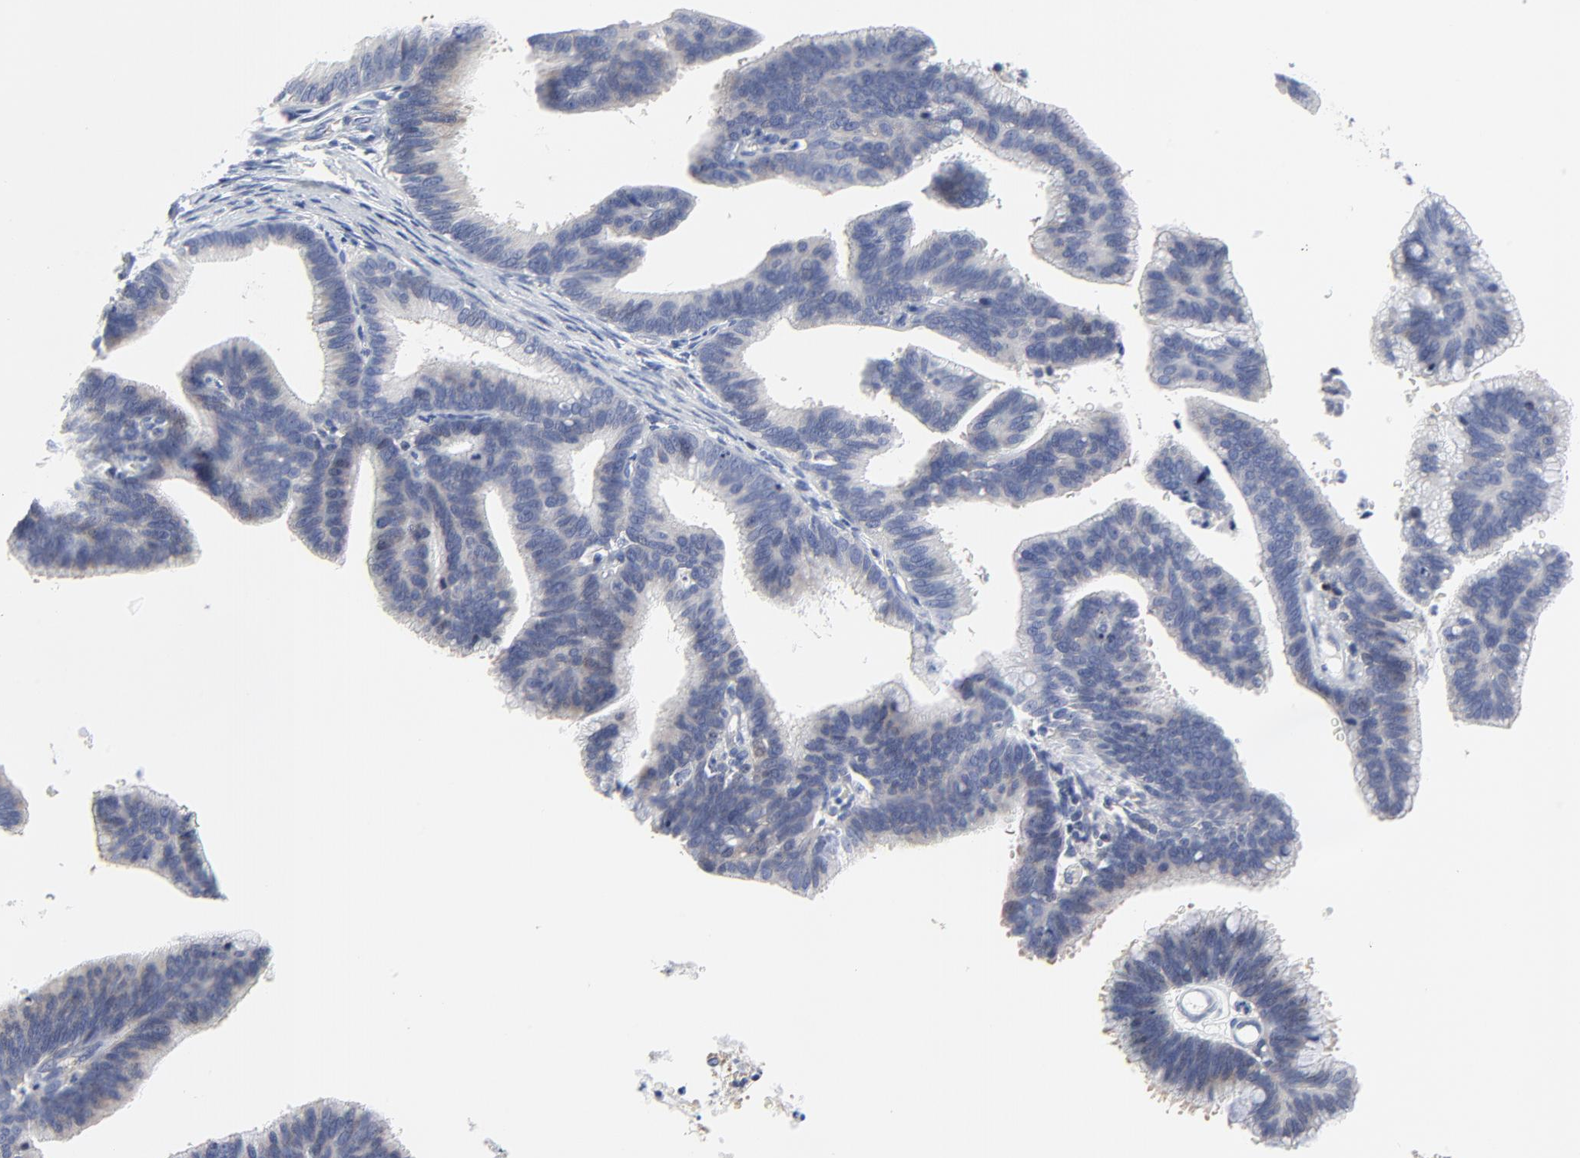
{"staining": {"intensity": "negative", "quantity": "none", "location": "none"}, "tissue": "cervical cancer", "cell_type": "Tumor cells", "image_type": "cancer", "snomed": [{"axis": "morphology", "description": "Adenocarcinoma, NOS"}, {"axis": "topography", "description": "Cervix"}], "caption": "Cervical cancer (adenocarcinoma) was stained to show a protein in brown. There is no significant expression in tumor cells.", "gene": "NLGN3", "patient": {"sex": "female", "age": 47}}